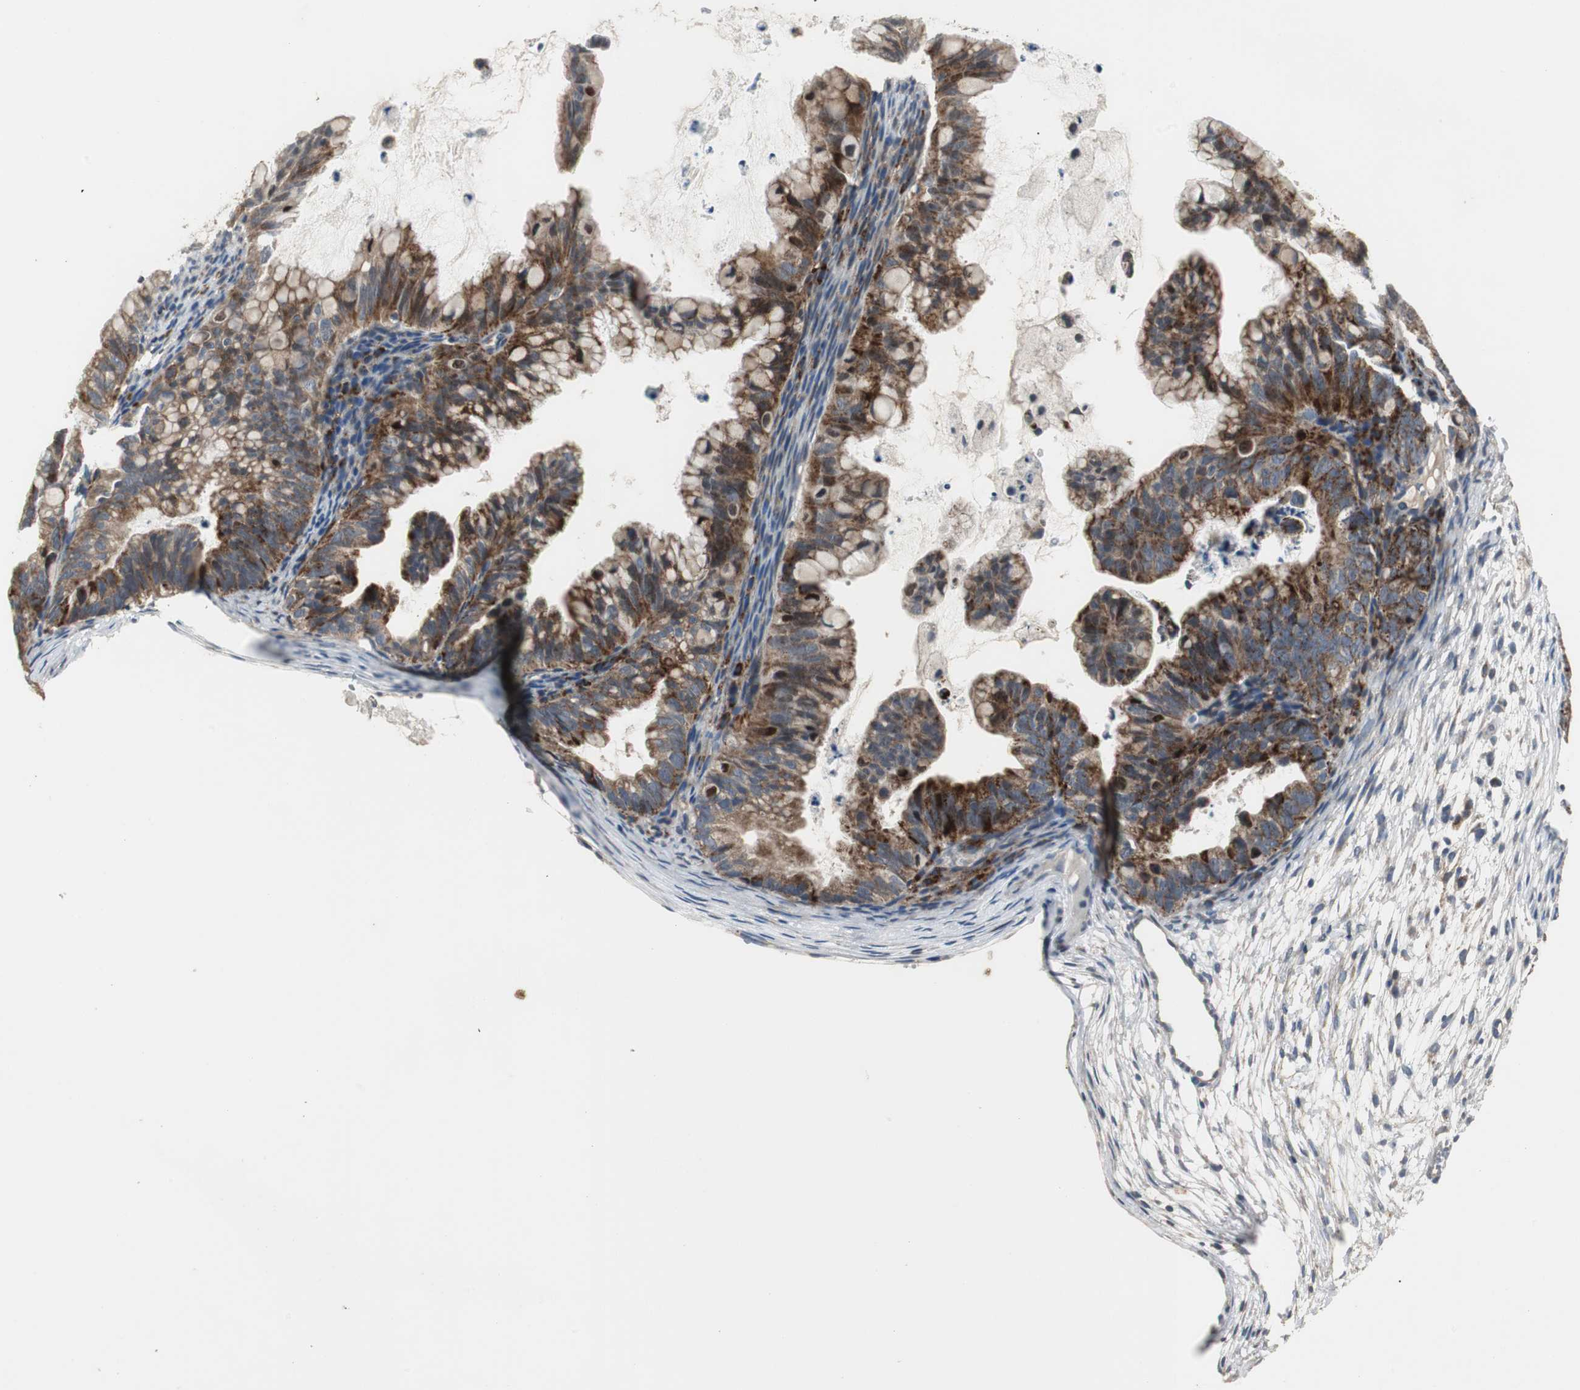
{"staining": {"intensity": "strong", "quantity": ">75%", "location": "cytoplasmic/membranous"}, "tissue": "ovarian cancer", "cell_type": "Tumor cells", "image_type": "cancer", "snomed": [{"axis": "morphology", "description": "Cystadenocarcinoma, mucinous, NOS"}, {"axis": "topography", "description": "Ovary"}], "caption": "A high amount of strong cytoplasmic/membranous positivity is appreciated in about >75% of tumor cells in ovarian mucinous cystadenocarcinoma tissue. (DAB IHC with brightfield microscopy, high magnification).", "gene": "MYT1", "patient": {"sex": "female", "age": 36}}